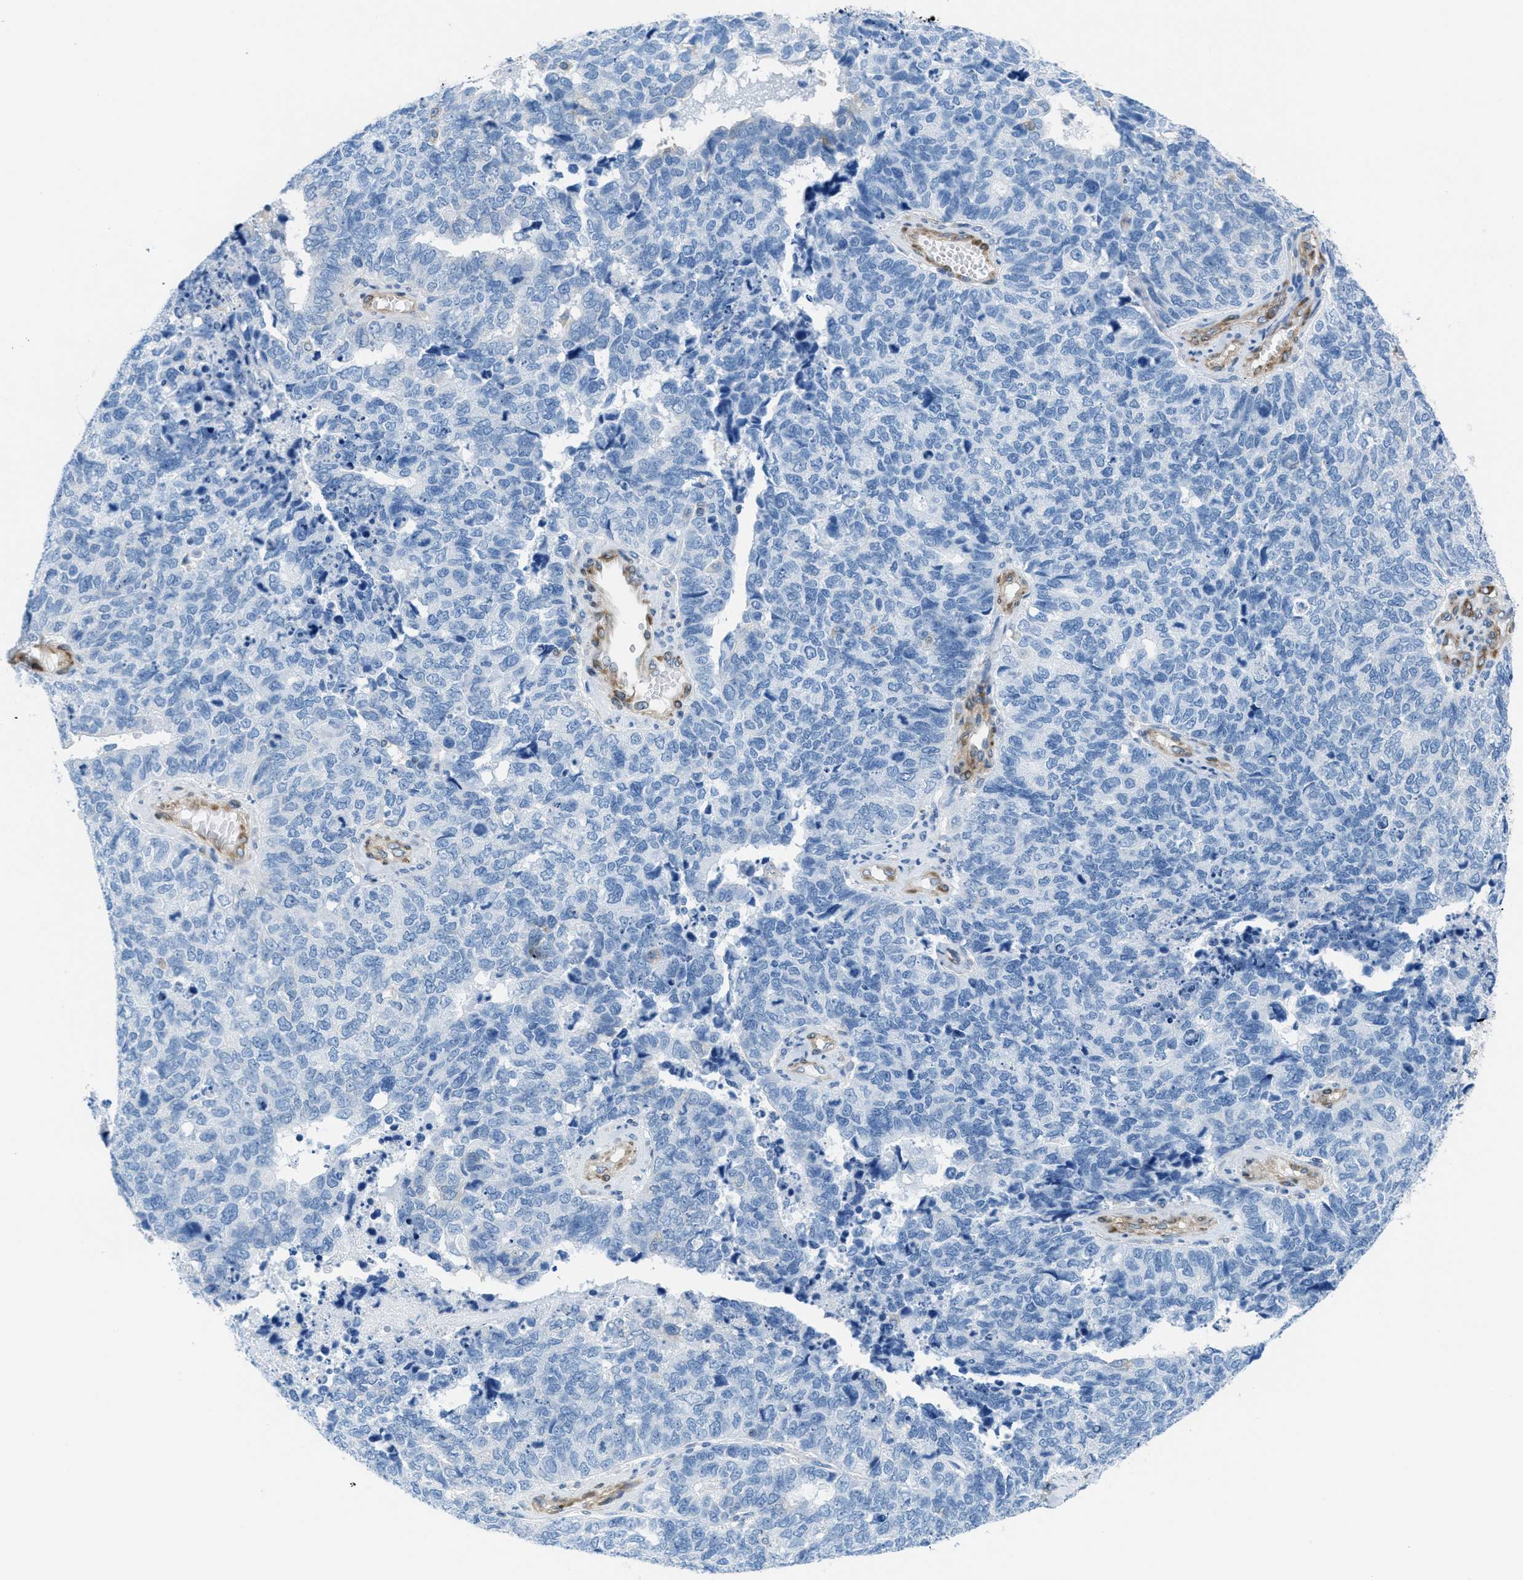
{"staining": {"intensity": "negative", "quantity": "none", "location": "none"}, "tissue": "cervical cancer", "cell_type": "Tumor cells", "image_type": "cancer", "snomed": [{"axis": "morphology", "description": "Squamous cell carcinoma, NOS"}, {"axis": "topography", "description": "Cervix"}], "caption": "High magnification brightfield microscopy of cervical squamous cell carcinoma stained with DAB (3,3'-diaminobenzidine) (brown) and counterstained with hematoxylin (blue): tumor cells show no significant staining.", "gene": "MAPRE2", "patient": {"sex": "female", "age": 63}}